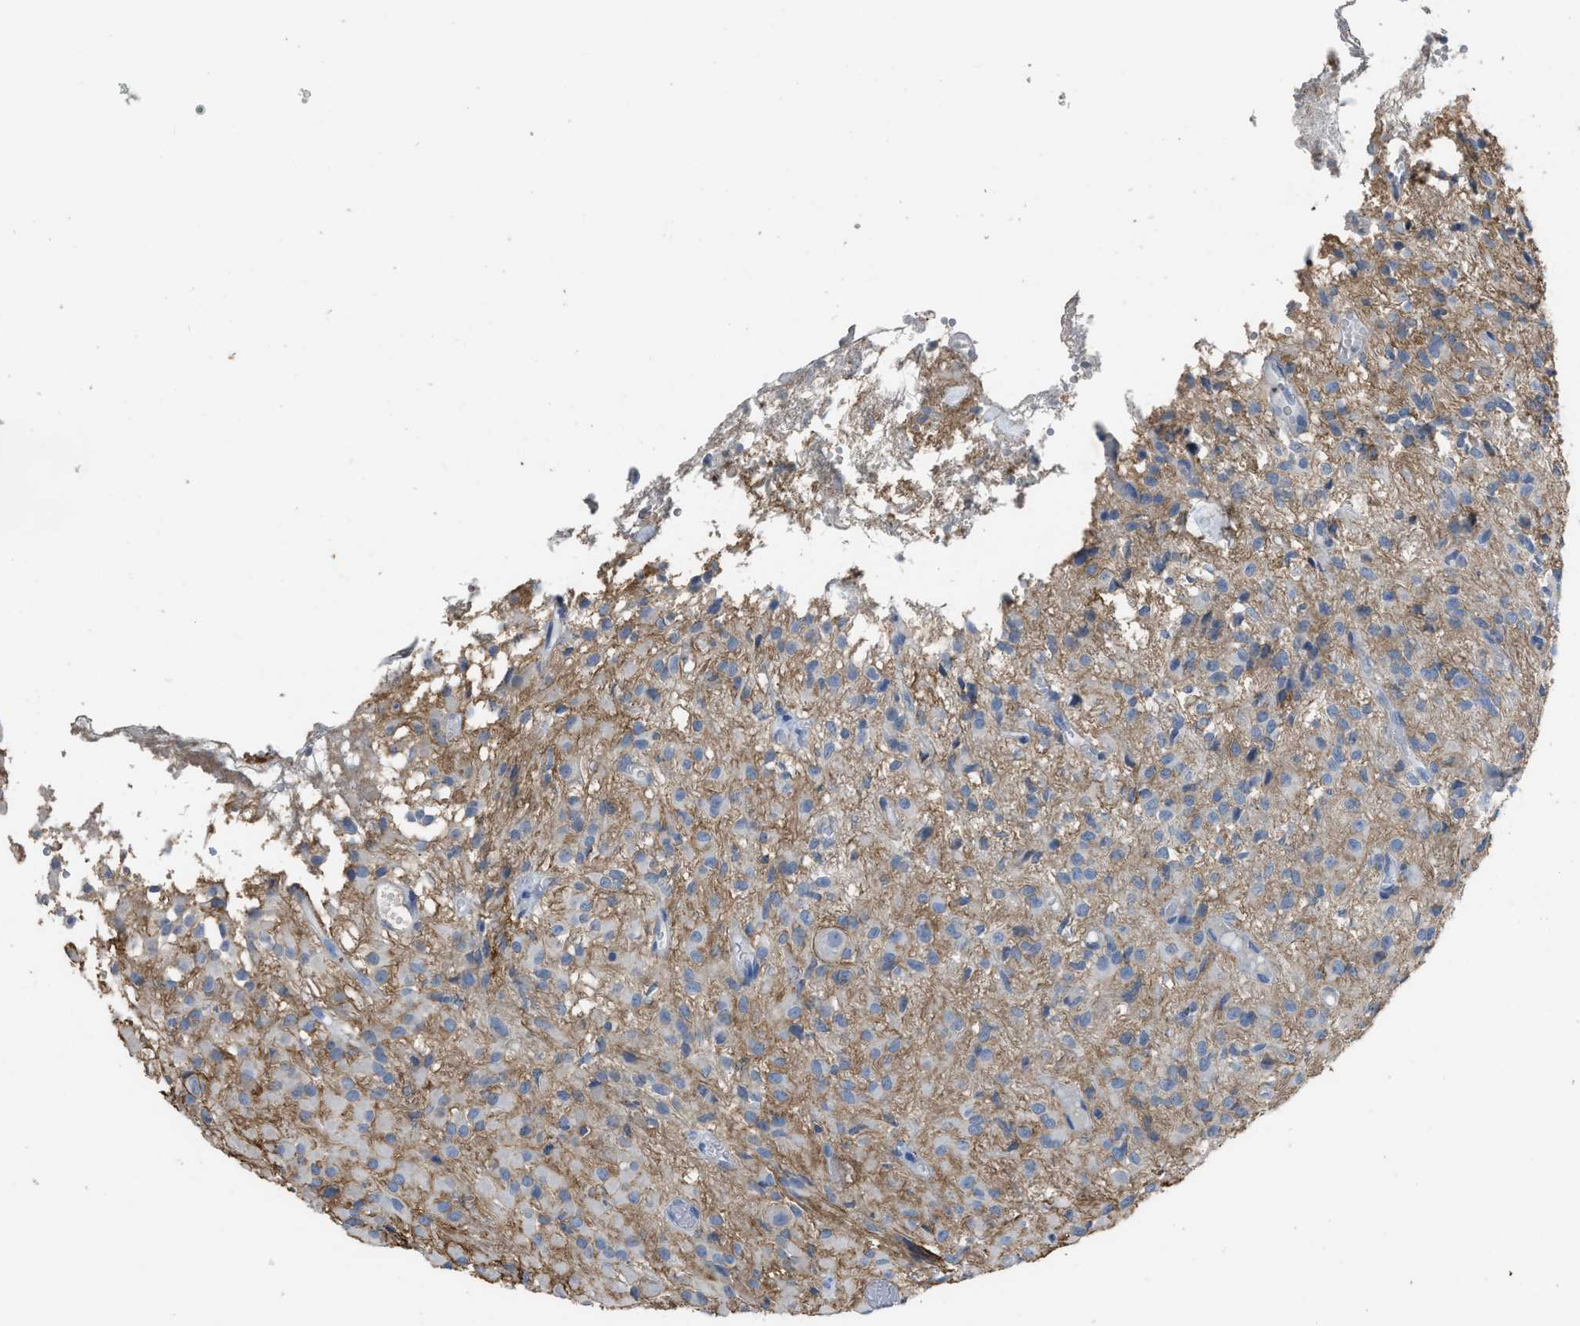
{"staining": {"intensity": "moderate", "quantity": "25%-75%", "location": "cytoplasmic/membranous"}, "tissue": "glioma", "cell_type": "Tumor cells", "image_type": "cancer", "snomed": [{"axis": "morphology", "description": "Glioma, malignant, High grade"}, {"axis": "topography", "description": "Brain"}], "caption": "Malignant high-grade glioma was stained to show a protein in brown. There is medium levels of moderate cytoplasmic/membranous staining in about 25%-75% of tumor cells. Nuclei are stained in blue.", "gene": "OR51E1", "patient": {"sex": "female", "age": 59}}